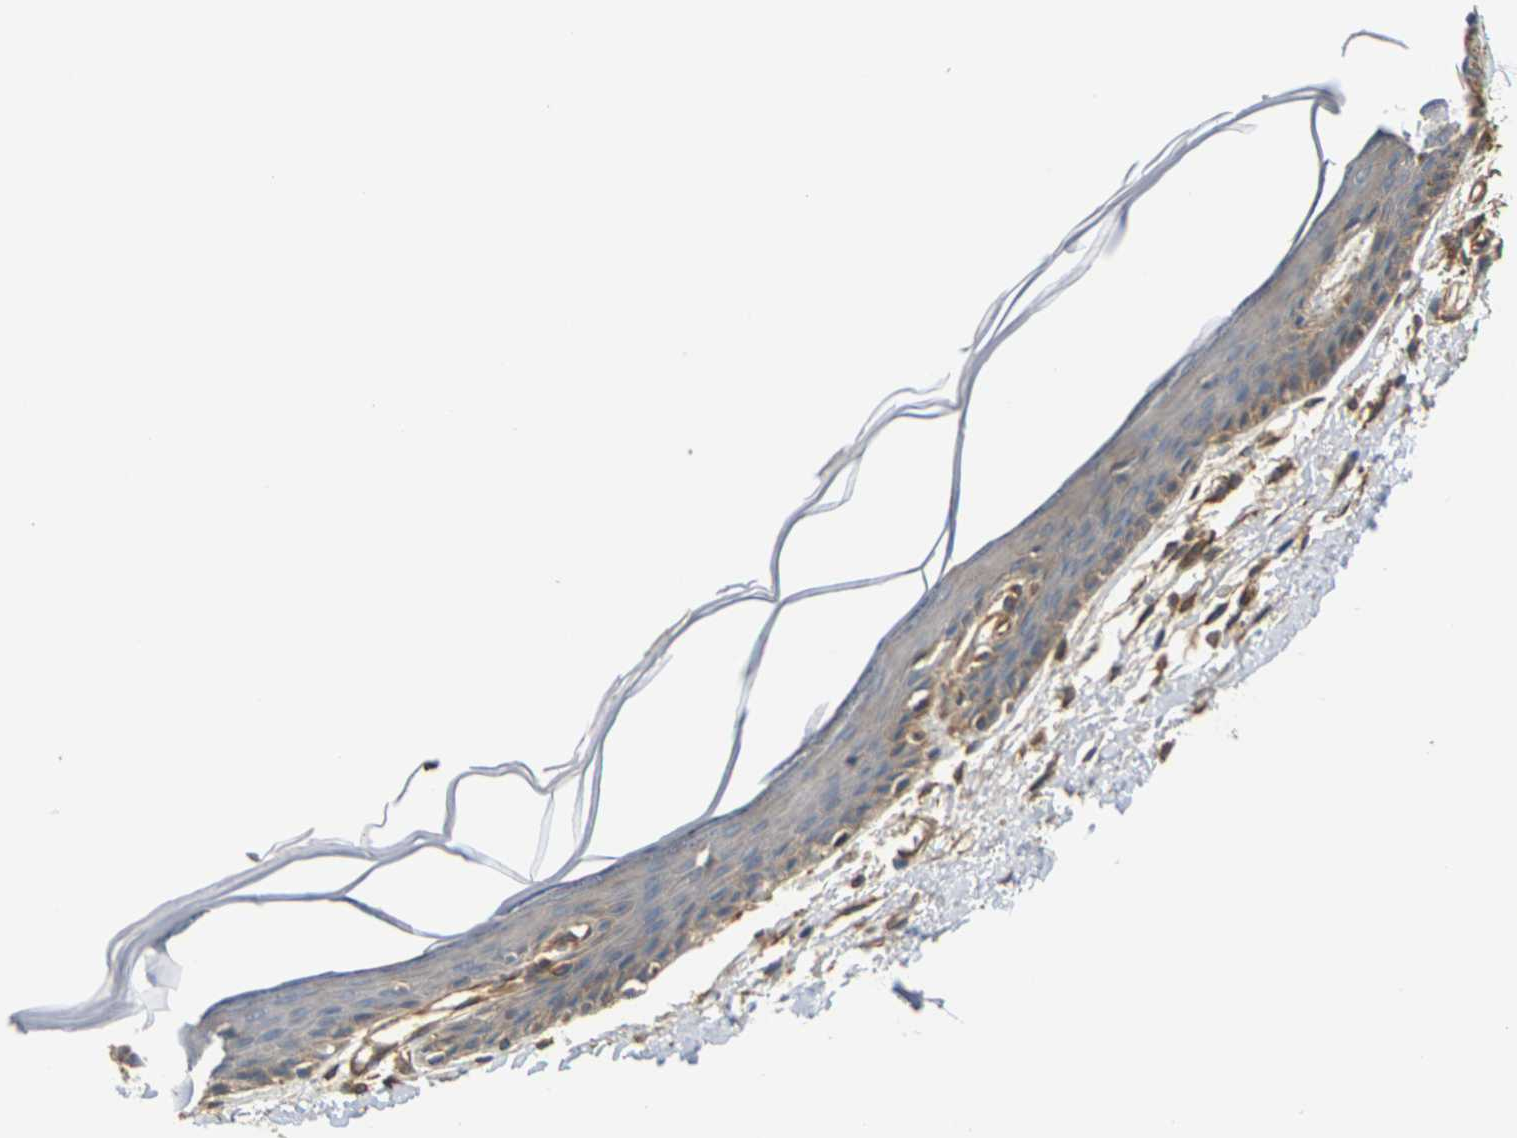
{"staining": {"intensity": "moderate", "quantity": "25%-75%", "location": "cytoplasmic/membranous"}, "tissue": "skin", "cell_type": "Epidermal cells", "image_type": "normal", "snomed": [{"axis": "morphology", "description": "Normal tissue, NOS"}, {"axis": "topography", "description": "Vulva"}], "caption": "Human skin stained with a brown dye shows moderate cytoplasmic/membranous positive staining in approximately 25%-75% of epidermal cells.", "gene": "PCDHB4", "patient": {"sex": "female", "age": 54}}